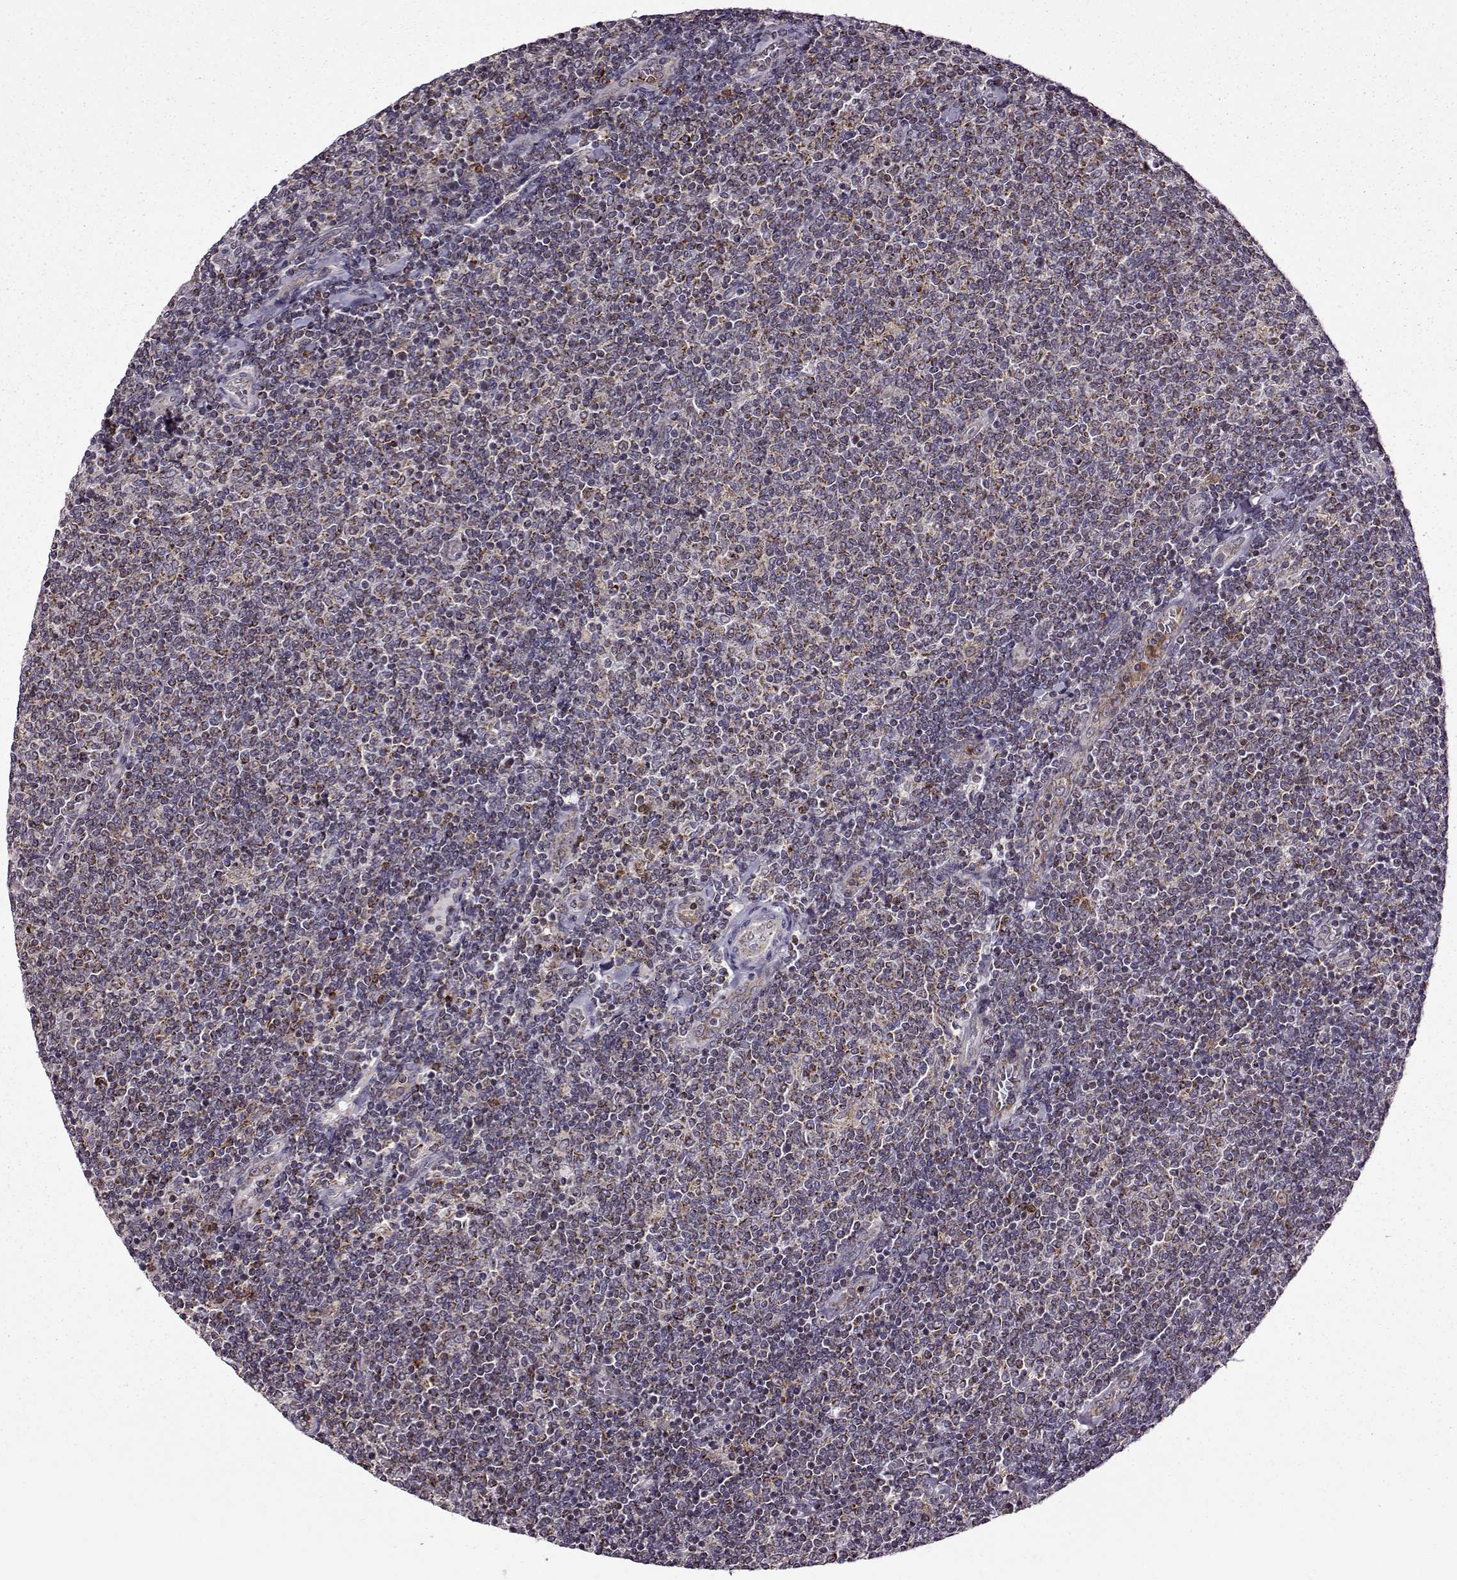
{"staining": {"intensity": "moderate", "quantity": ">75%", "location": "cytoplasmic/membranous"}, "tissue": "lymphoma", "cell_type": "Tumor cells", "image_type": "cancer", "snomed": [{"axis": "morphology", "description": "Malignant lymphoma, non-Hodgkin's type, Low grade"}, {"axis": "topography", "description": "Lymph node"}], "caption": "Malignant lymphoma, non-Hodgkin's type (low-grade) was stained to show a protein in brown. There is medium levels of moderate cytoplasmic/membranous positivity in about >75% of tumor cells.", "gene": "MTSS1", "patient": {"sex": "male", "age": 52}}